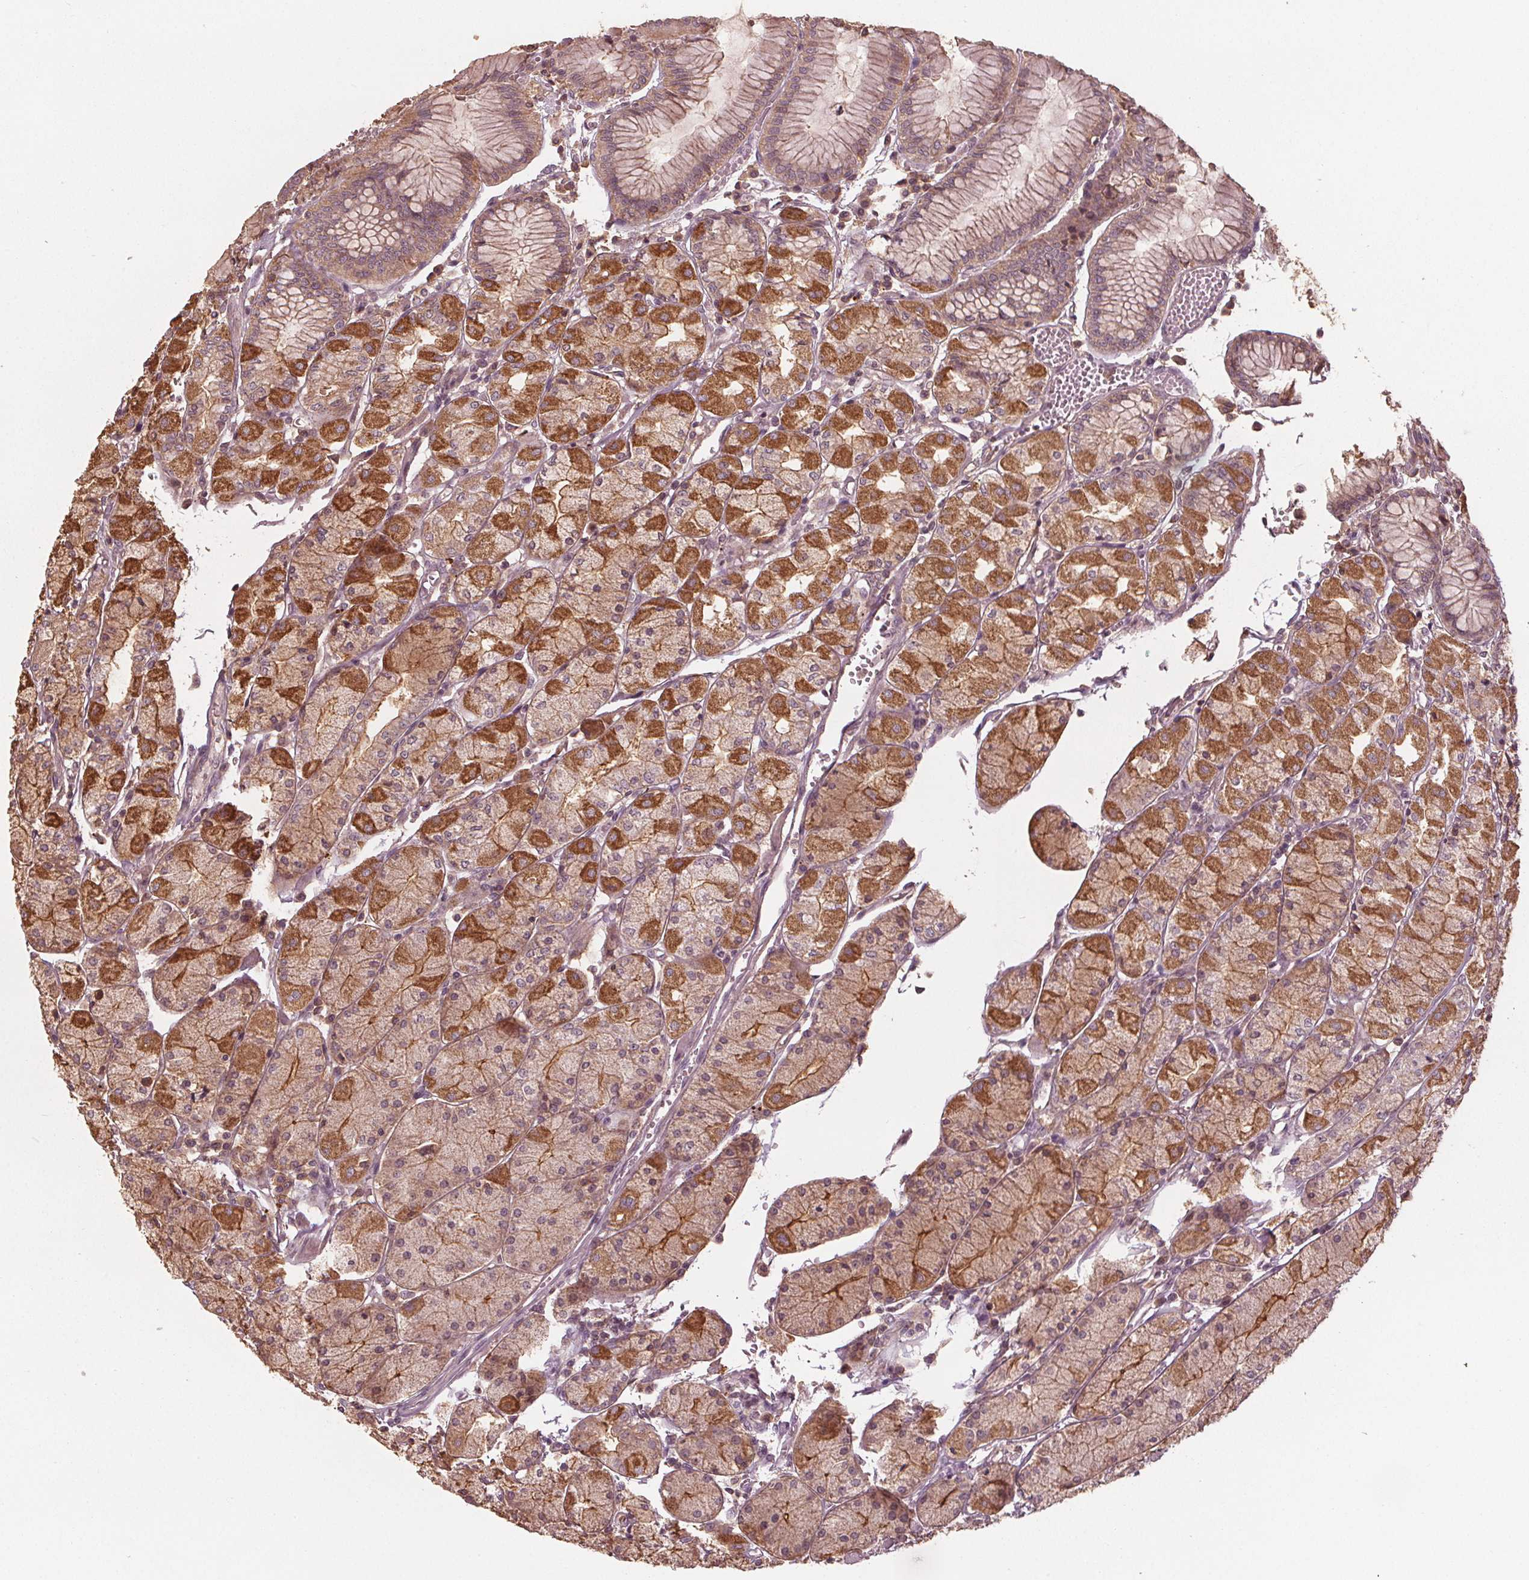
{"staining": {"intensity": "moderate", "quantity": "25%-75%", "location": "cytoplasmic/membranous"}, "tissue": "stomach", "cell_type": "Glandular cells", "image_type": "normal", "snomed": [{"axis": "morphology", "description": "Normal tissue, NOS"}, {"axis": "topography", "description": "Stomach, upper"}], "caption": "This is a photomicrograph of IHC staining of benign stomach, which shows moderate expression in the cytoplasmic/membranous of glandular cells.", "gene": "GNB2", "patient": {"sex": "male", "age": 69}}